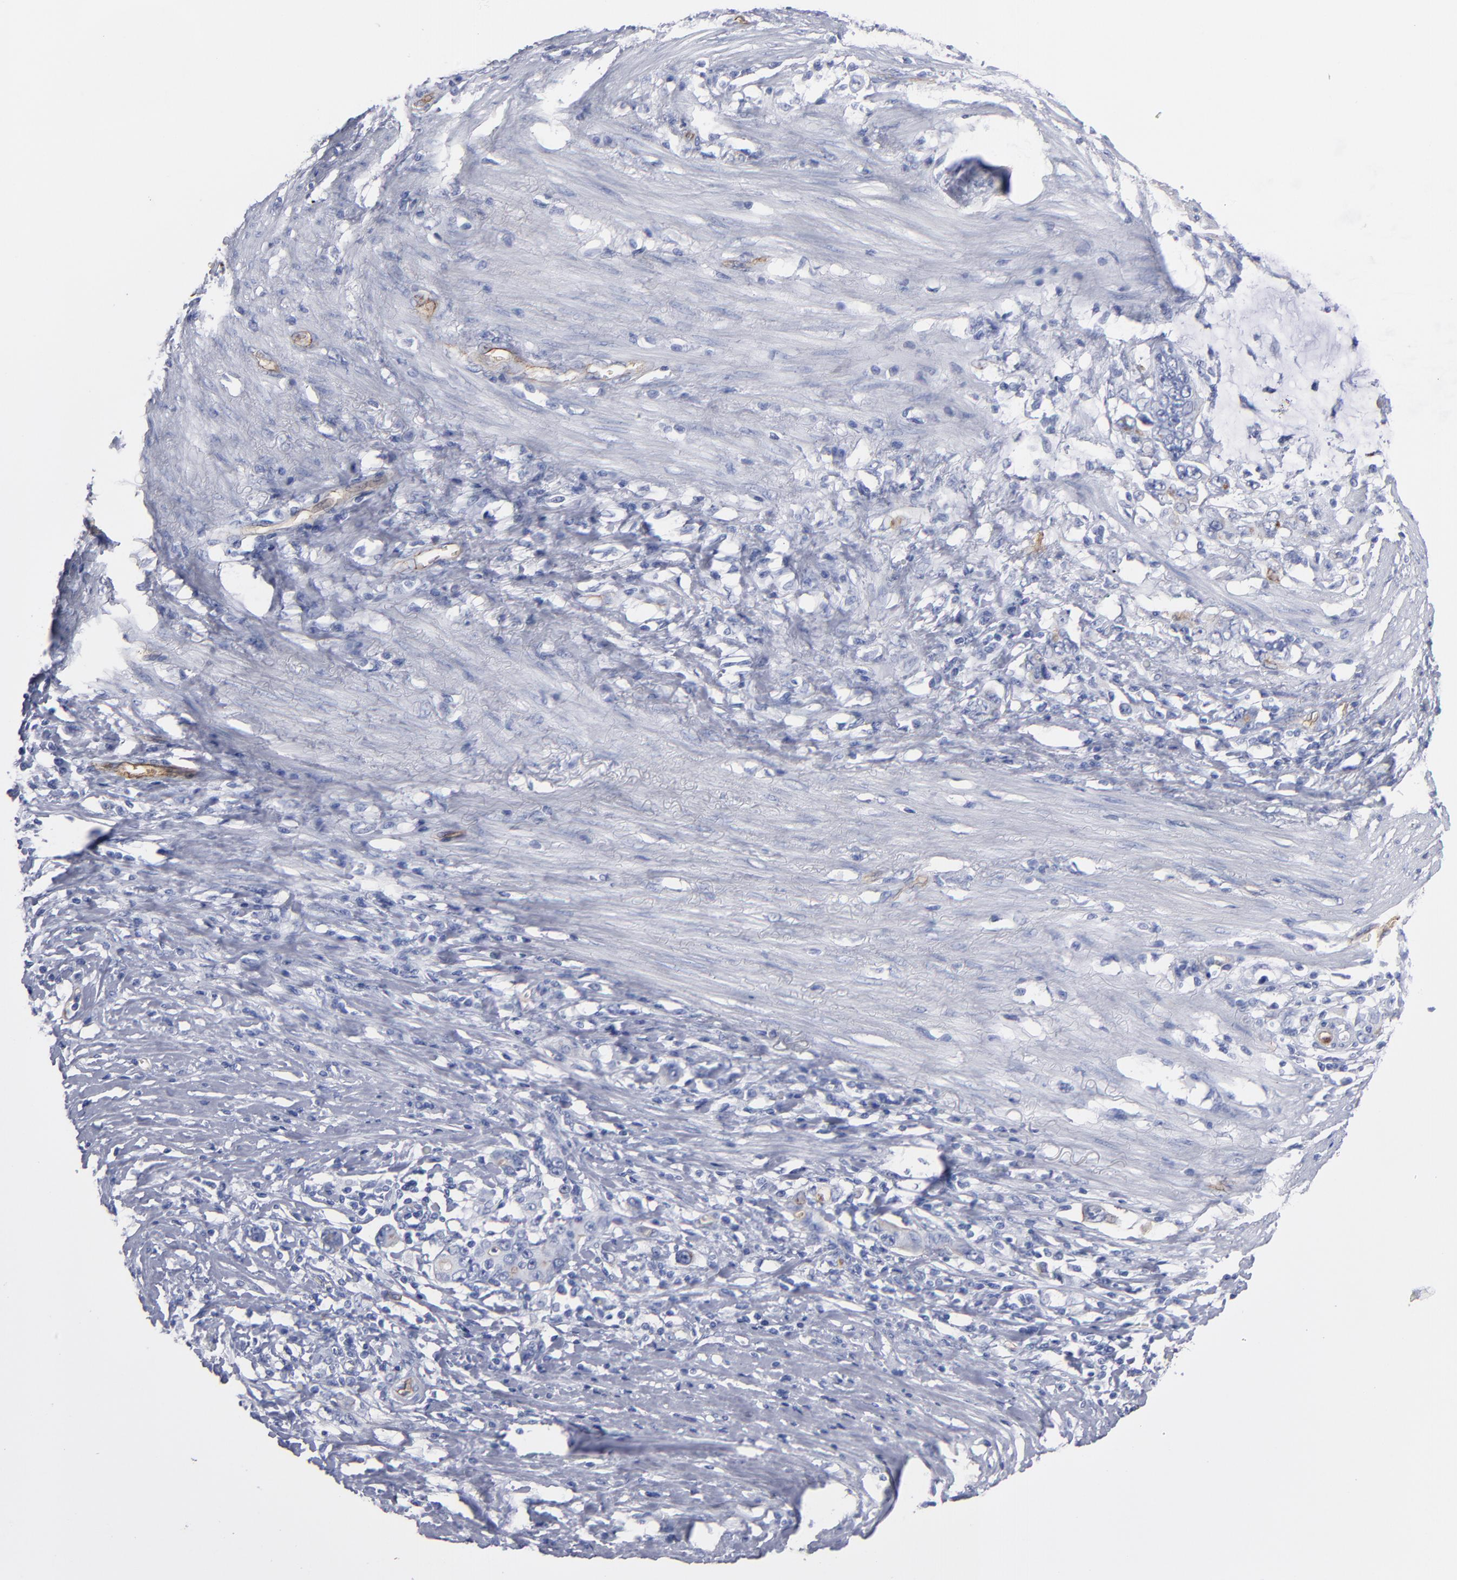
{"staining": {"intensity": "weak", "quantity": "<25%", "location": "cytoplasmic/membranous"}, "tissue": "stomach cancer", "cell_type": "Tumor cells", "image_type": "cancer", "snomed": [{"axis": "morphology", "description": "Adenocarcinoma, NOS"}, {"axis": "topography", "description": "Stomach, lower"}], "caption": "DAB immunohistochemical staining of human stomach cancer (adenocarcinoma) shows no significant positivity in tumor cells.", "gene": "TM4SF1", "patient": {"sex": "female", "age": 72}}